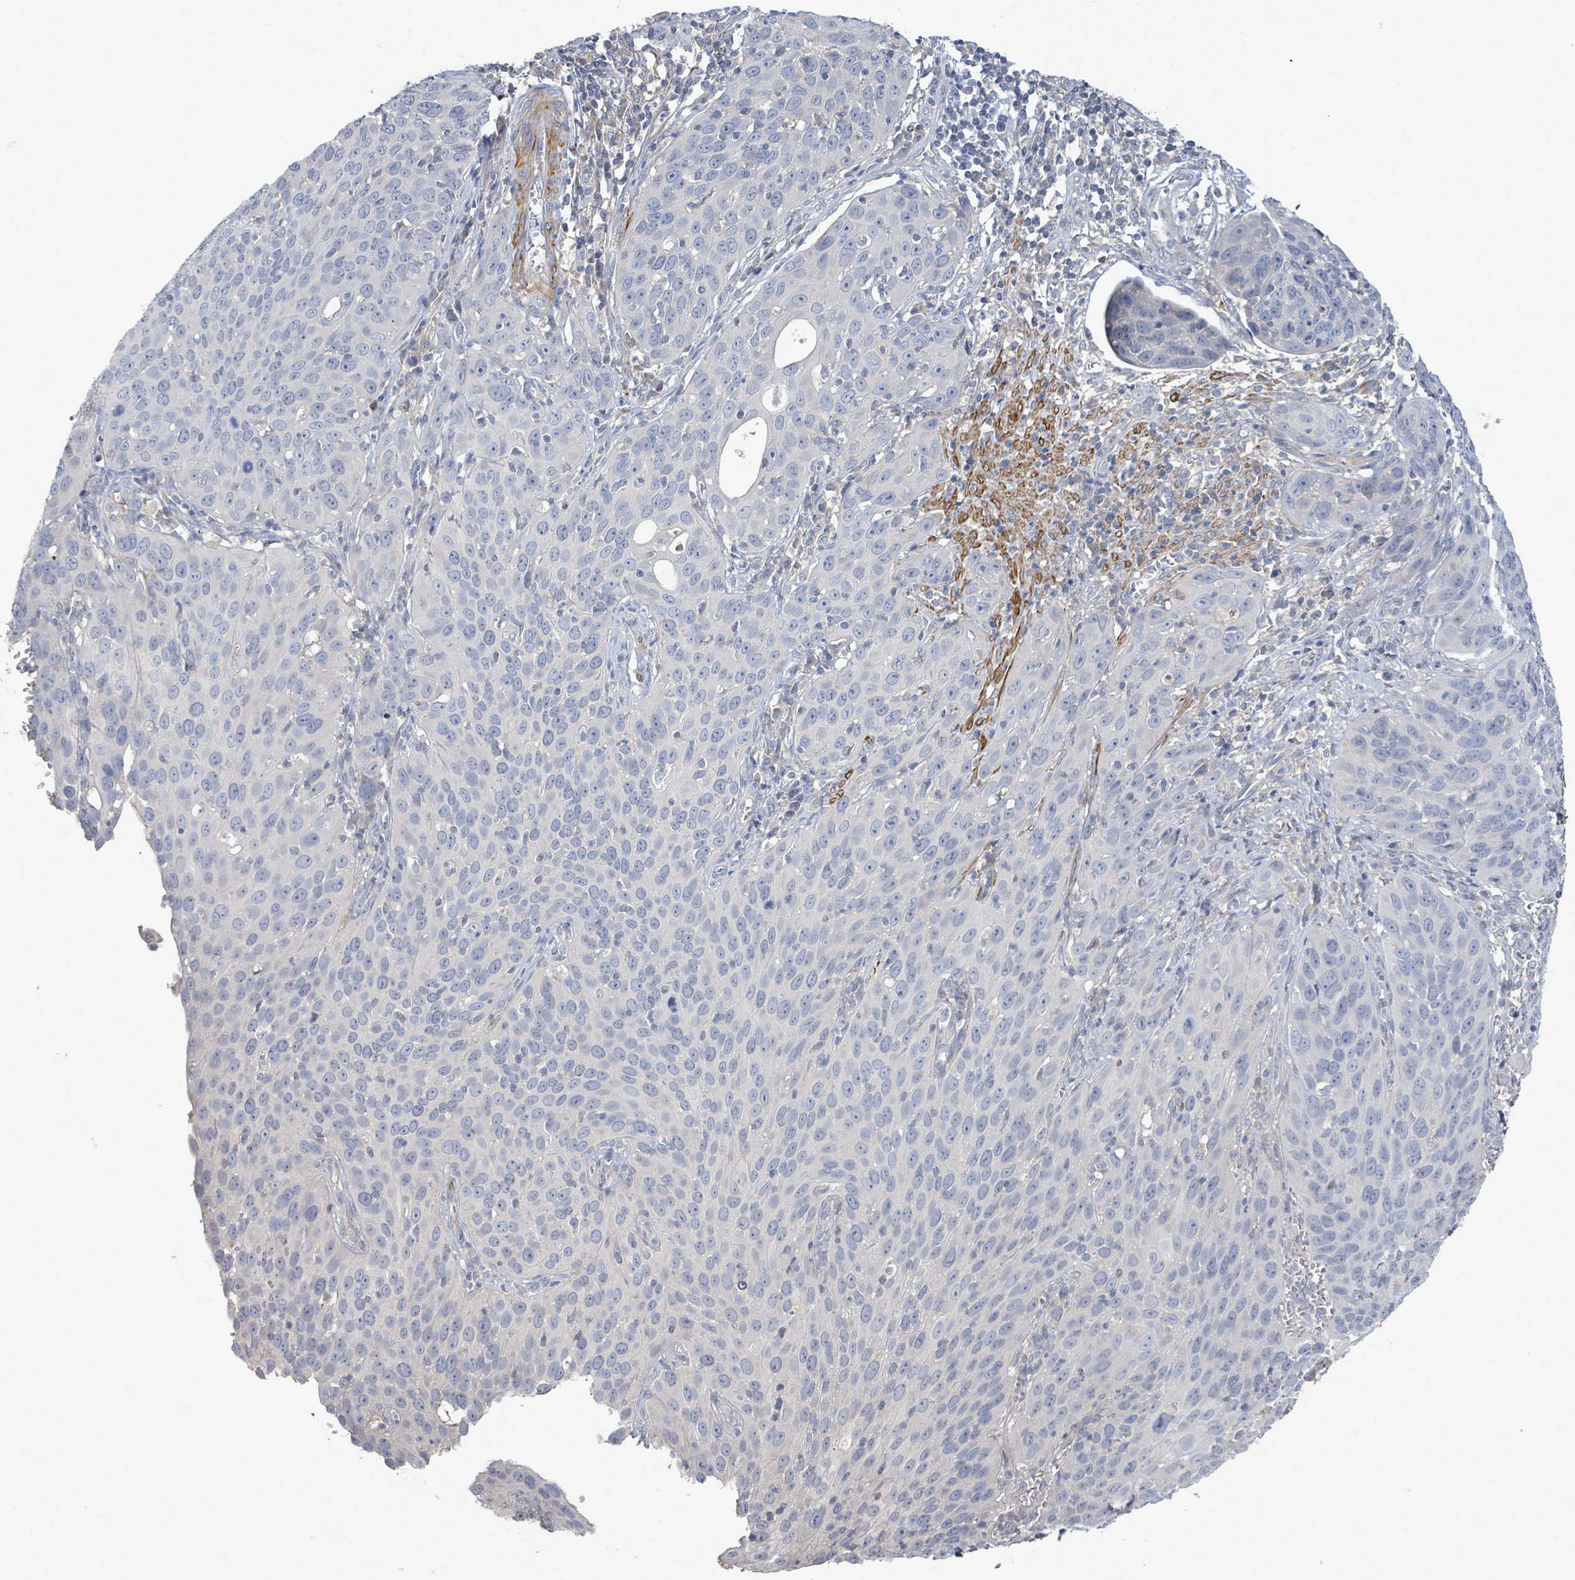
{"staining": {"intensity": "negative", "quantity": "none", "location": "none"}, "tissue": "cervical cancer", "cell_type": "Tumor cells", "image_type": "cancer", "snomed": [{"axis": "morphology", "description": "Squamous cell carcinoma, NOS"}, {"axis": "topography", "description": "Cervix"}], "caption": "This image is of squamous cell carcinoma (cervical) stained with IHC to label a protein in brown with the nuclei are counter-stained blue. There is no expression in tumor cells. The staining was performed using DAB to visualize the protein expression in brown, while the nuclei were stained in blue with hematoxylin (Magnification: 20x).", "gene": "ARGFX", "patient": {"sex": "female", "age": 36}}